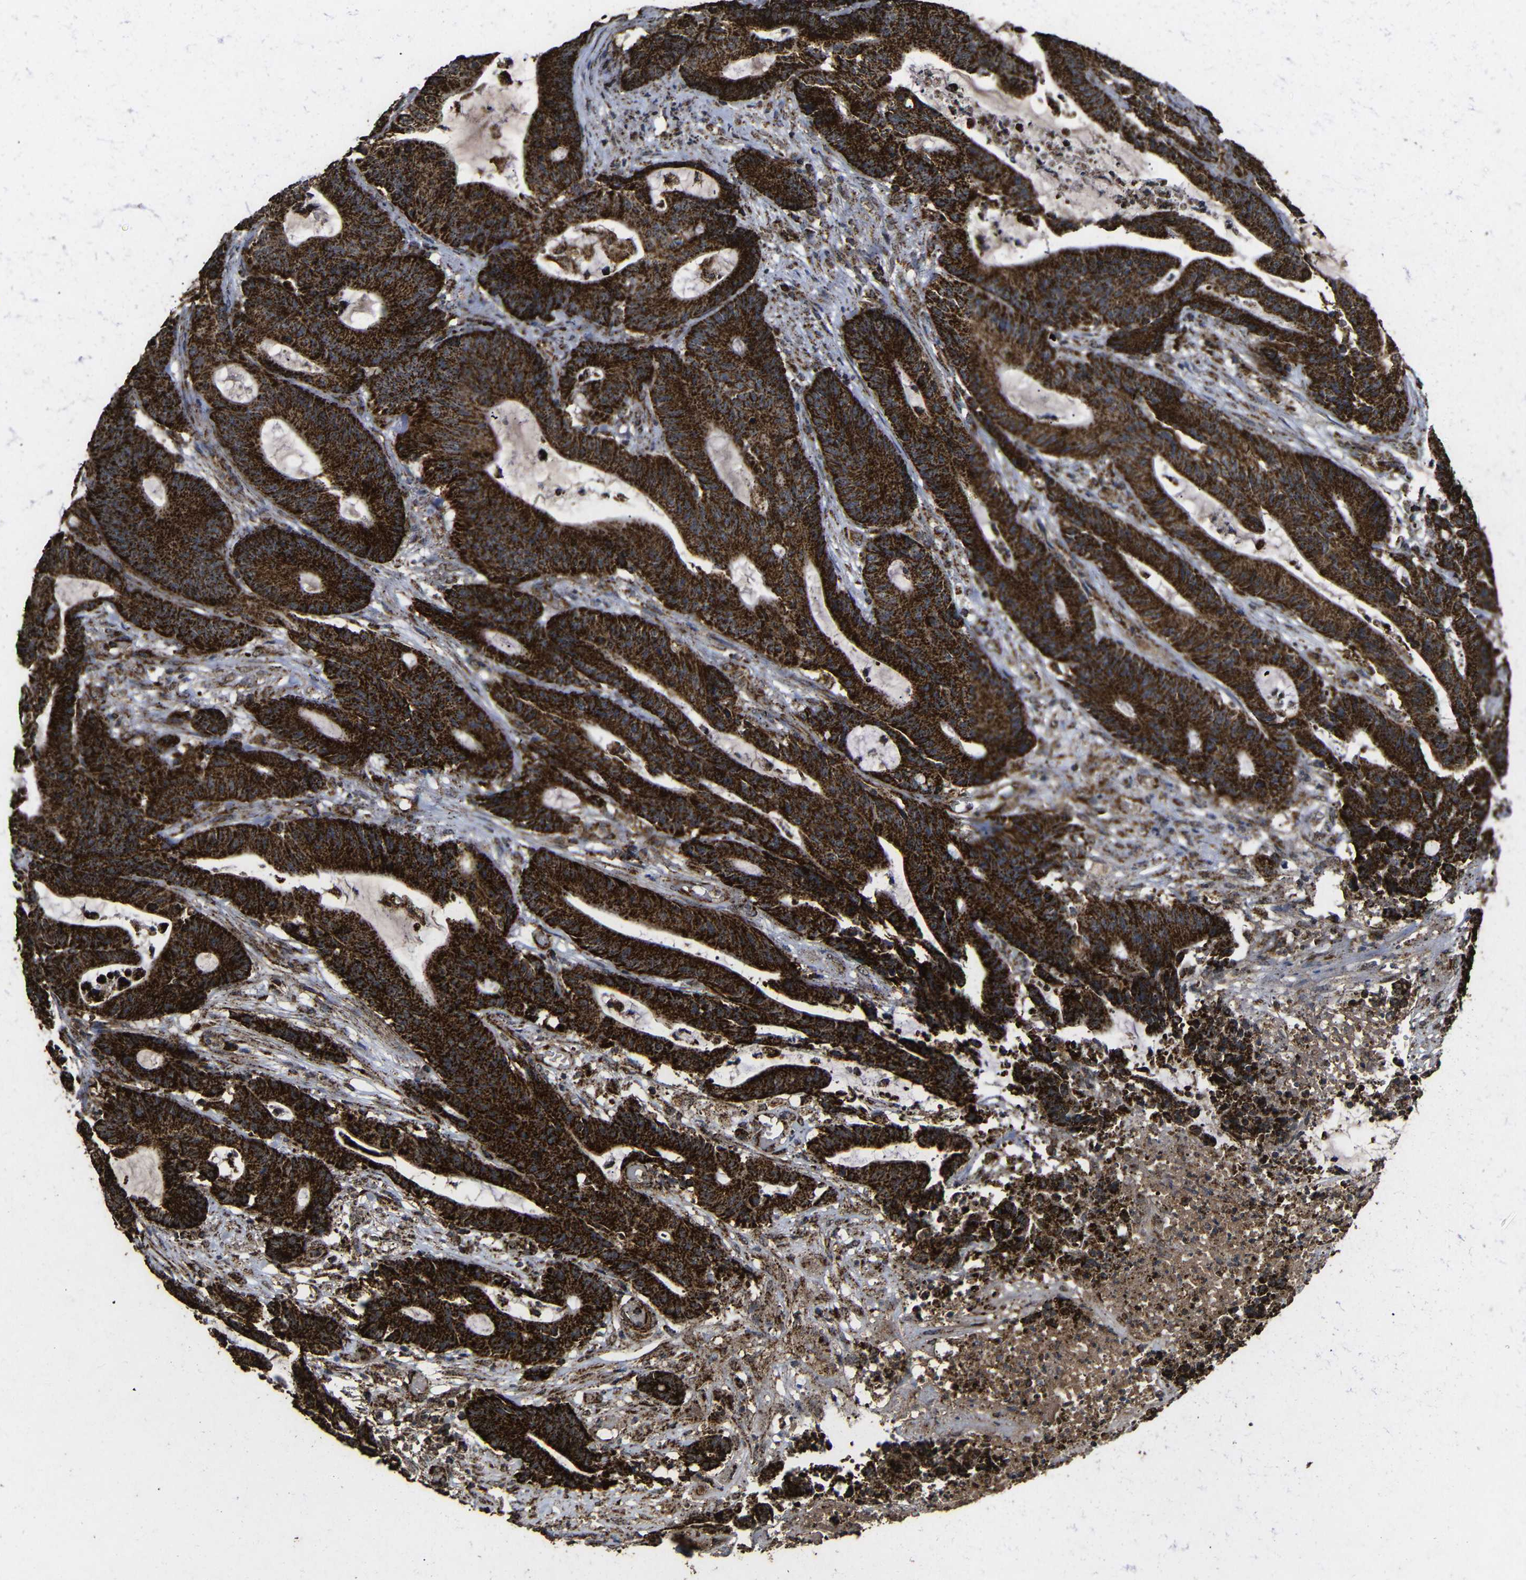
{"staining": {"intensity": "strong", "quantity": ">75%", "location": "cytoplasmic/membranous"}, "tissue": "colorectal cancer", "cell_type": "Tumor cells", "image_type": "cancer", "snomed": [{"axis": "morphology", "description": "Adenocarcinoma, NOS"}, {"axis": "topography", "description": "Colon"}], "caption": "Tumor cells display strong cytoplasmic/membranous expression in about >75% of cells in adenocarcinoma (colorectal).", "gene": "ATP5F1A", "patient": {"sex": "female", "age": 84}}